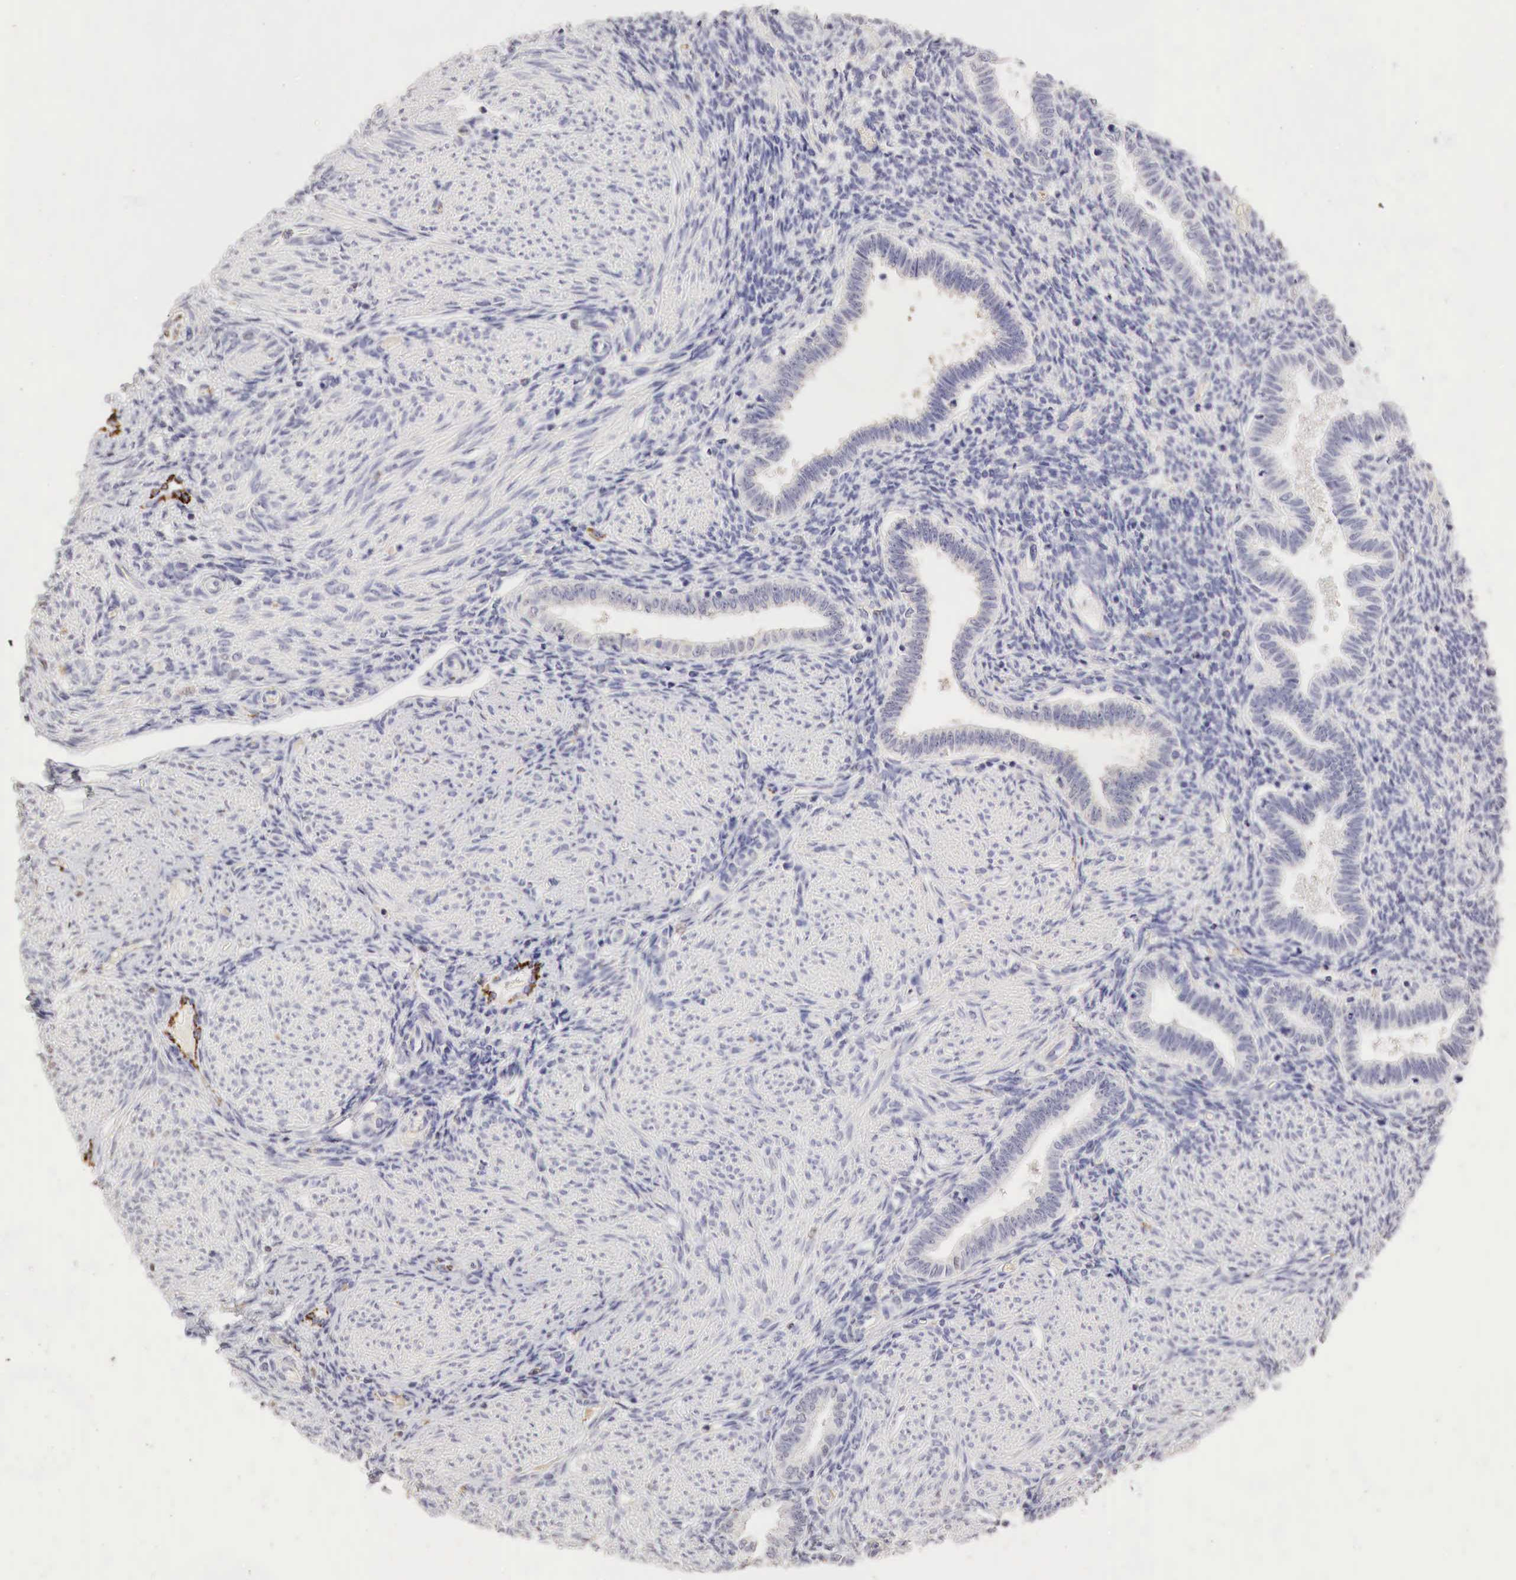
{"staining": {"intensity": "negative", "quantity": "none", "location": "none"}, "tissue": "endometrium", "cell_type": "Cells in endometrial stroma", "image_type": "normal", "snomed": [{"axis": "morphology", "description": "Normal tissue, NOS"}, {"axis": "topography", "description": "Endometrium"}], "caption": "High power microscopy photomicrograph of an immunohistochemistry (IHC) image of normal endometrium, revealing no significant staining in cells in endometrial stroma. (Brightfield microscopy of DAB immunohistochemistry at high magnification).", "gene": "OTC", "patient": {"sex": "female", "age": 36}}